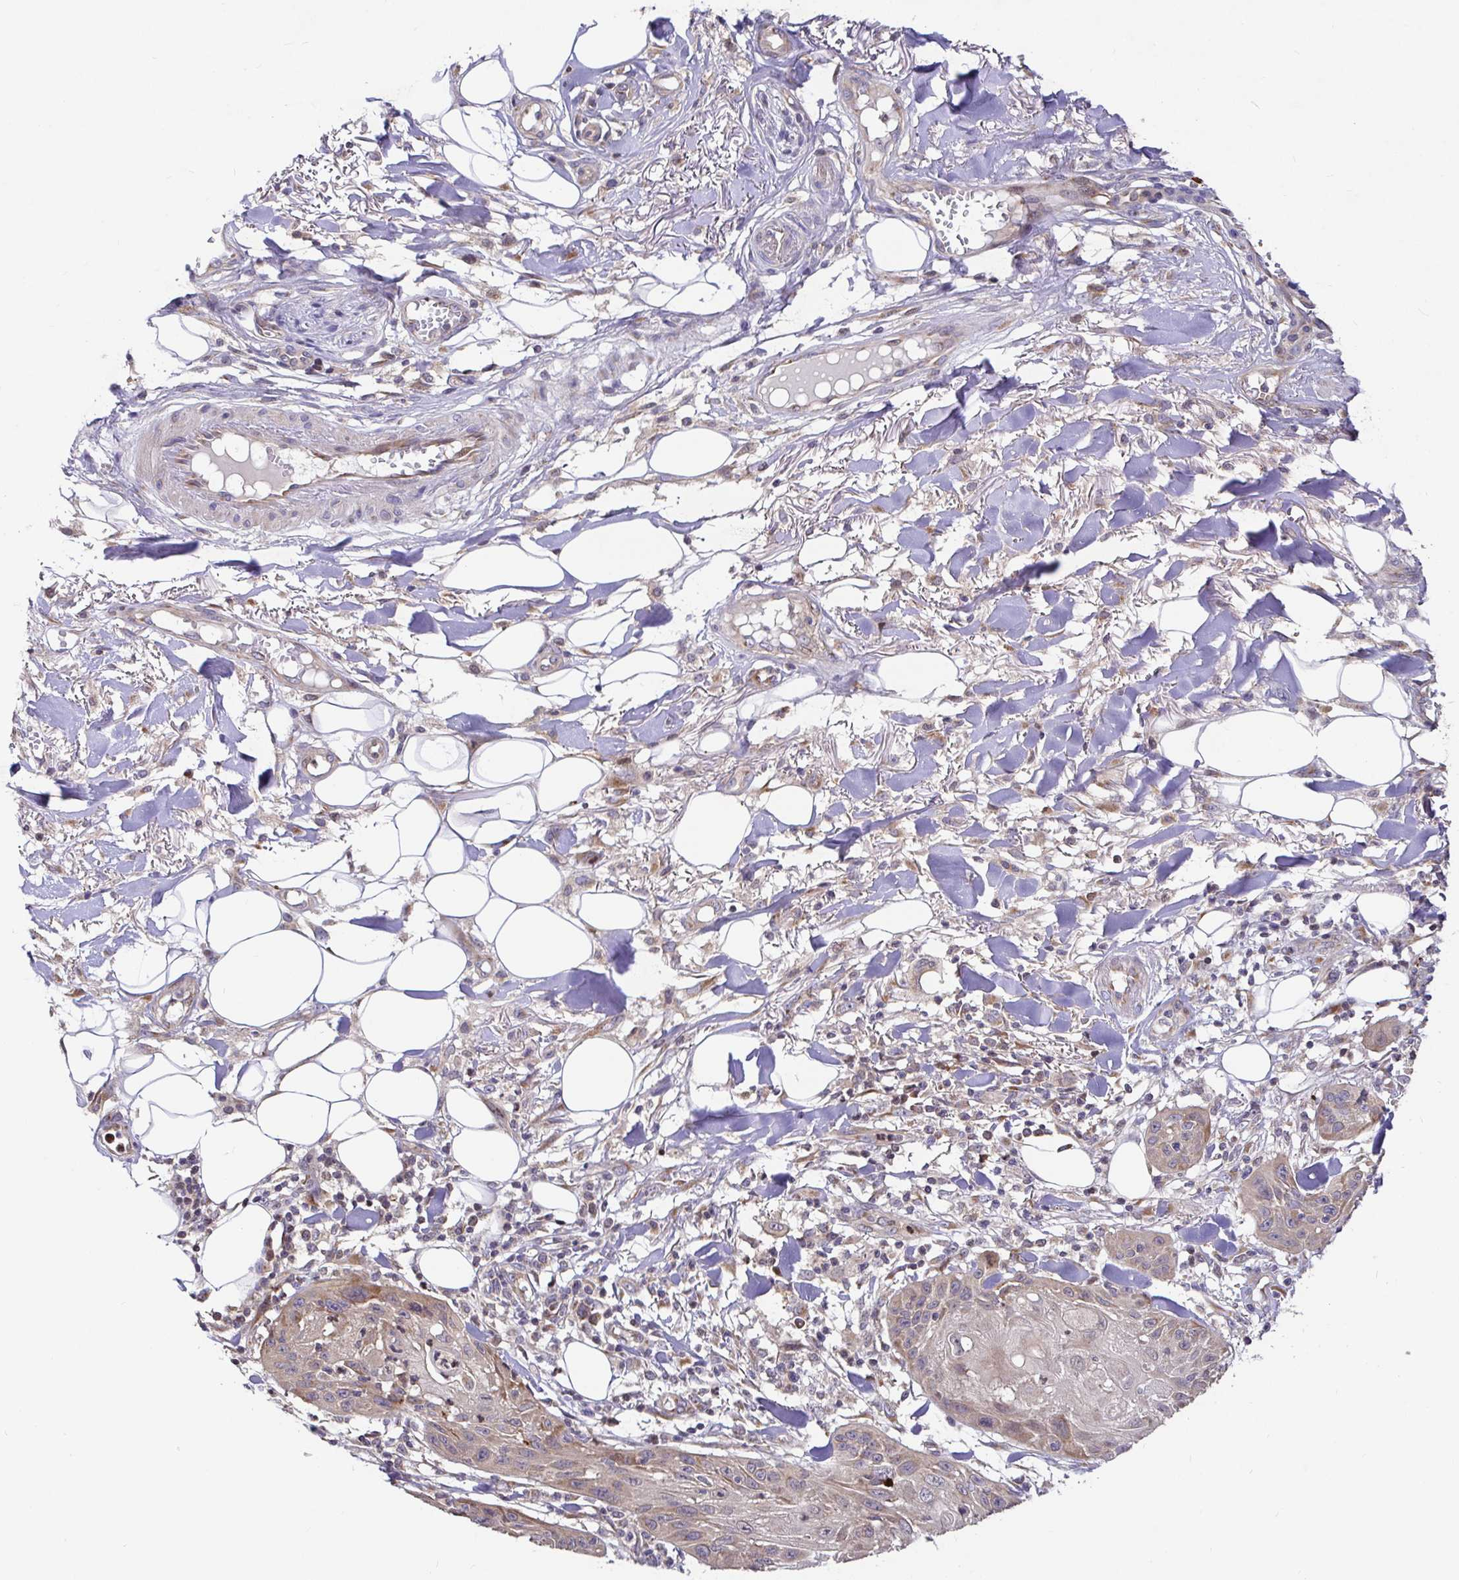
{"staining": {"intensity": "weak", "quantity": "<25%", "location": "cytoplasmic/membranous"}, "tissue": "skin cancer", "cell_type": "Tumor cells", "image_type": "cancer", "snomed": [{"axis": "morphology", "description": "Squamous cell carcinoma, NOS"}, {"axis": "topography", "description": "Skin"}], "caption": "High power microscopy histopathology image of an immunohistochemistry (IHC) photomicrograph of squamous cell carcinoma (skin), revealing no significant positivity in tumor cells.", "gene": "ELP1", "patient": {"sex": "female", "age": 88}}